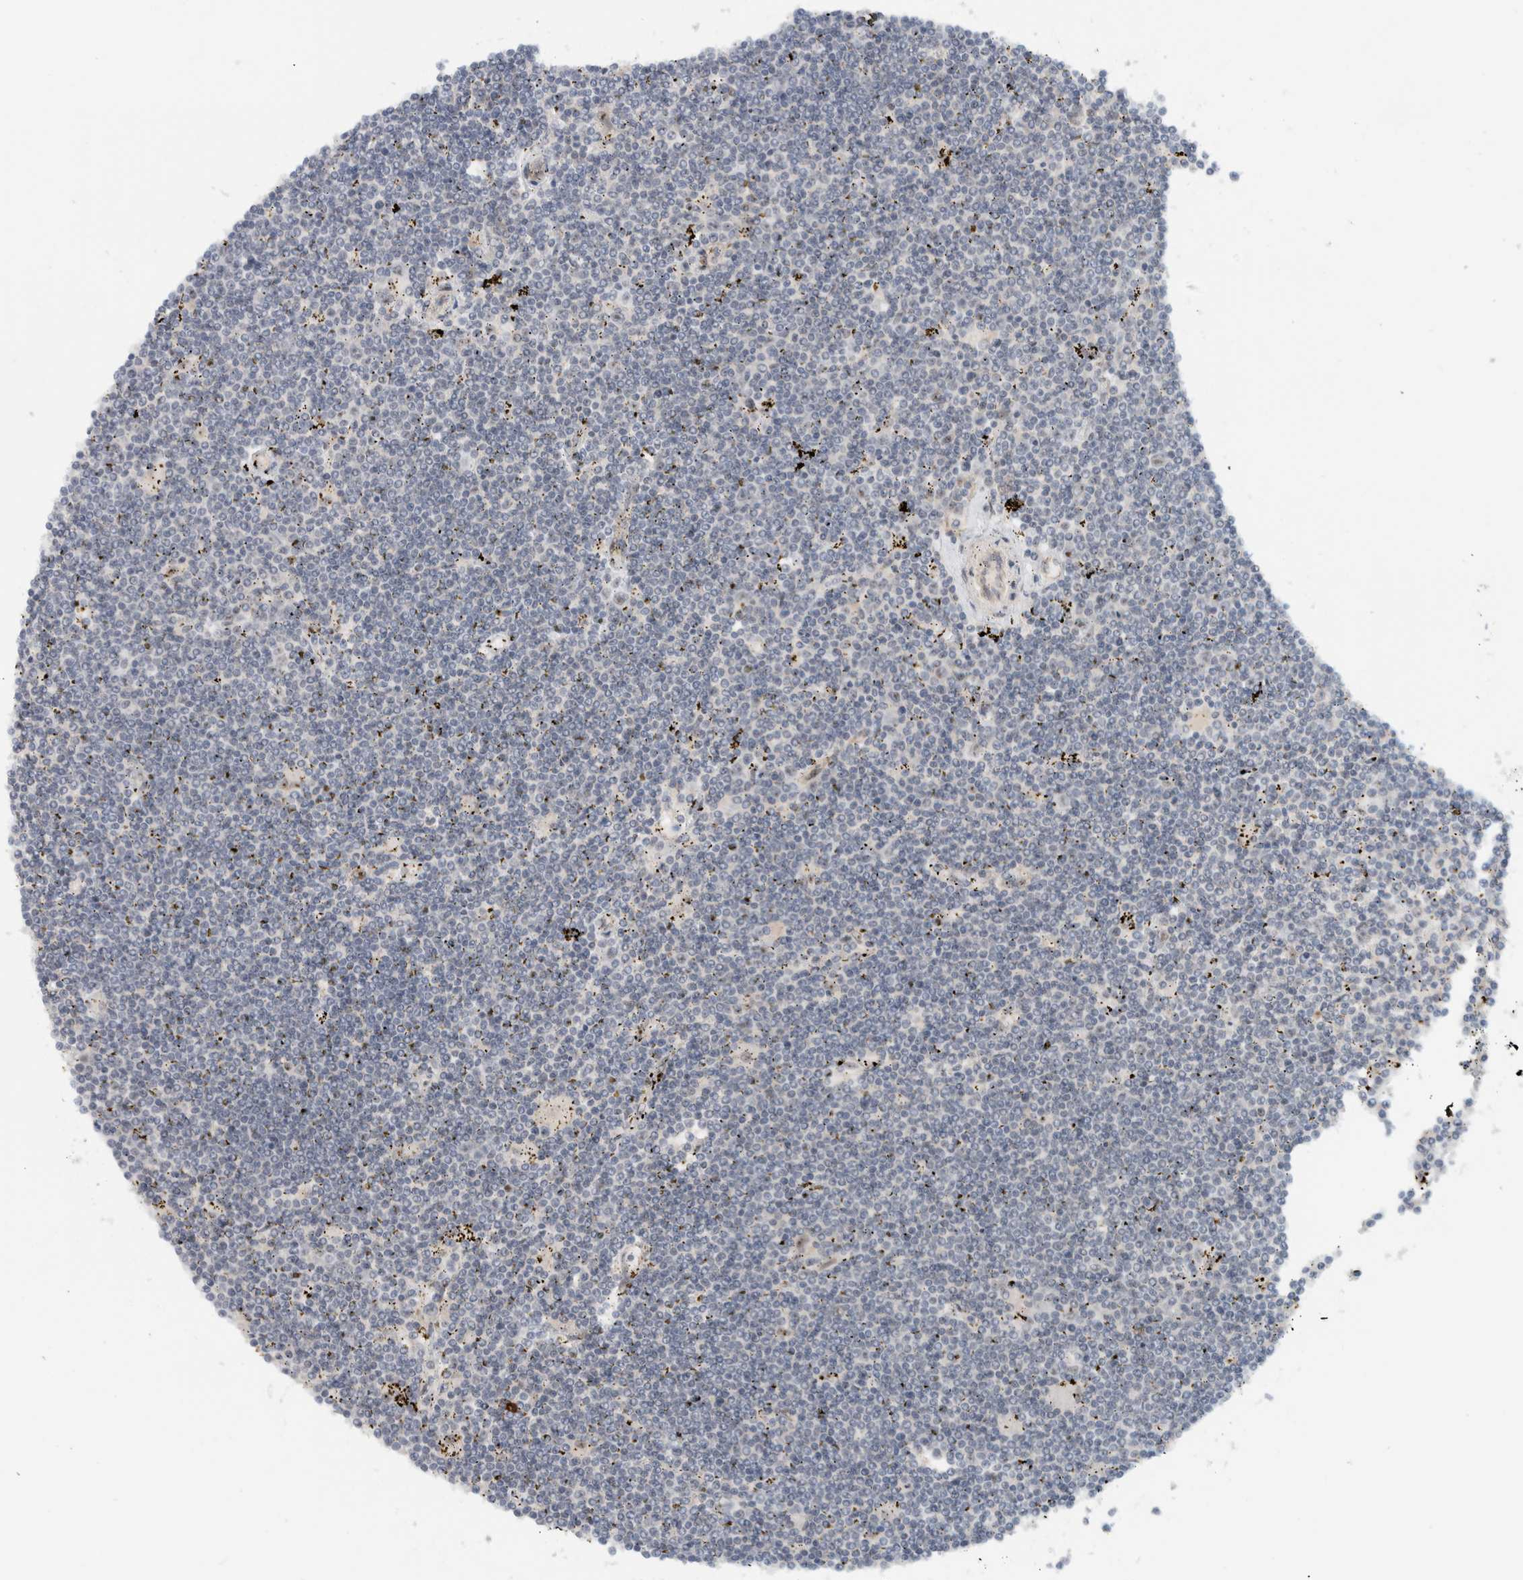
{"staining": {"intensity": "negative", "quantity": "none", "location": "none"}, "tissue": "lymphoma", "cell_type": "Tumor cells", "image_type": "cancer", "snomed": [{"axis": "morphology", "description": "Malignant lymphoma, non-Hodgkin's type, Low grade"}, {"axis": "topography", "description": "Spleen"}], "caption": "Malignant lymphoma, non-Hodgkin's type (low-grade) was stained to show a protein in brown. There is no significant staining in tumor cells.", "gene": "ZFP91", "patient": {"sex": "male", "age": 76}}